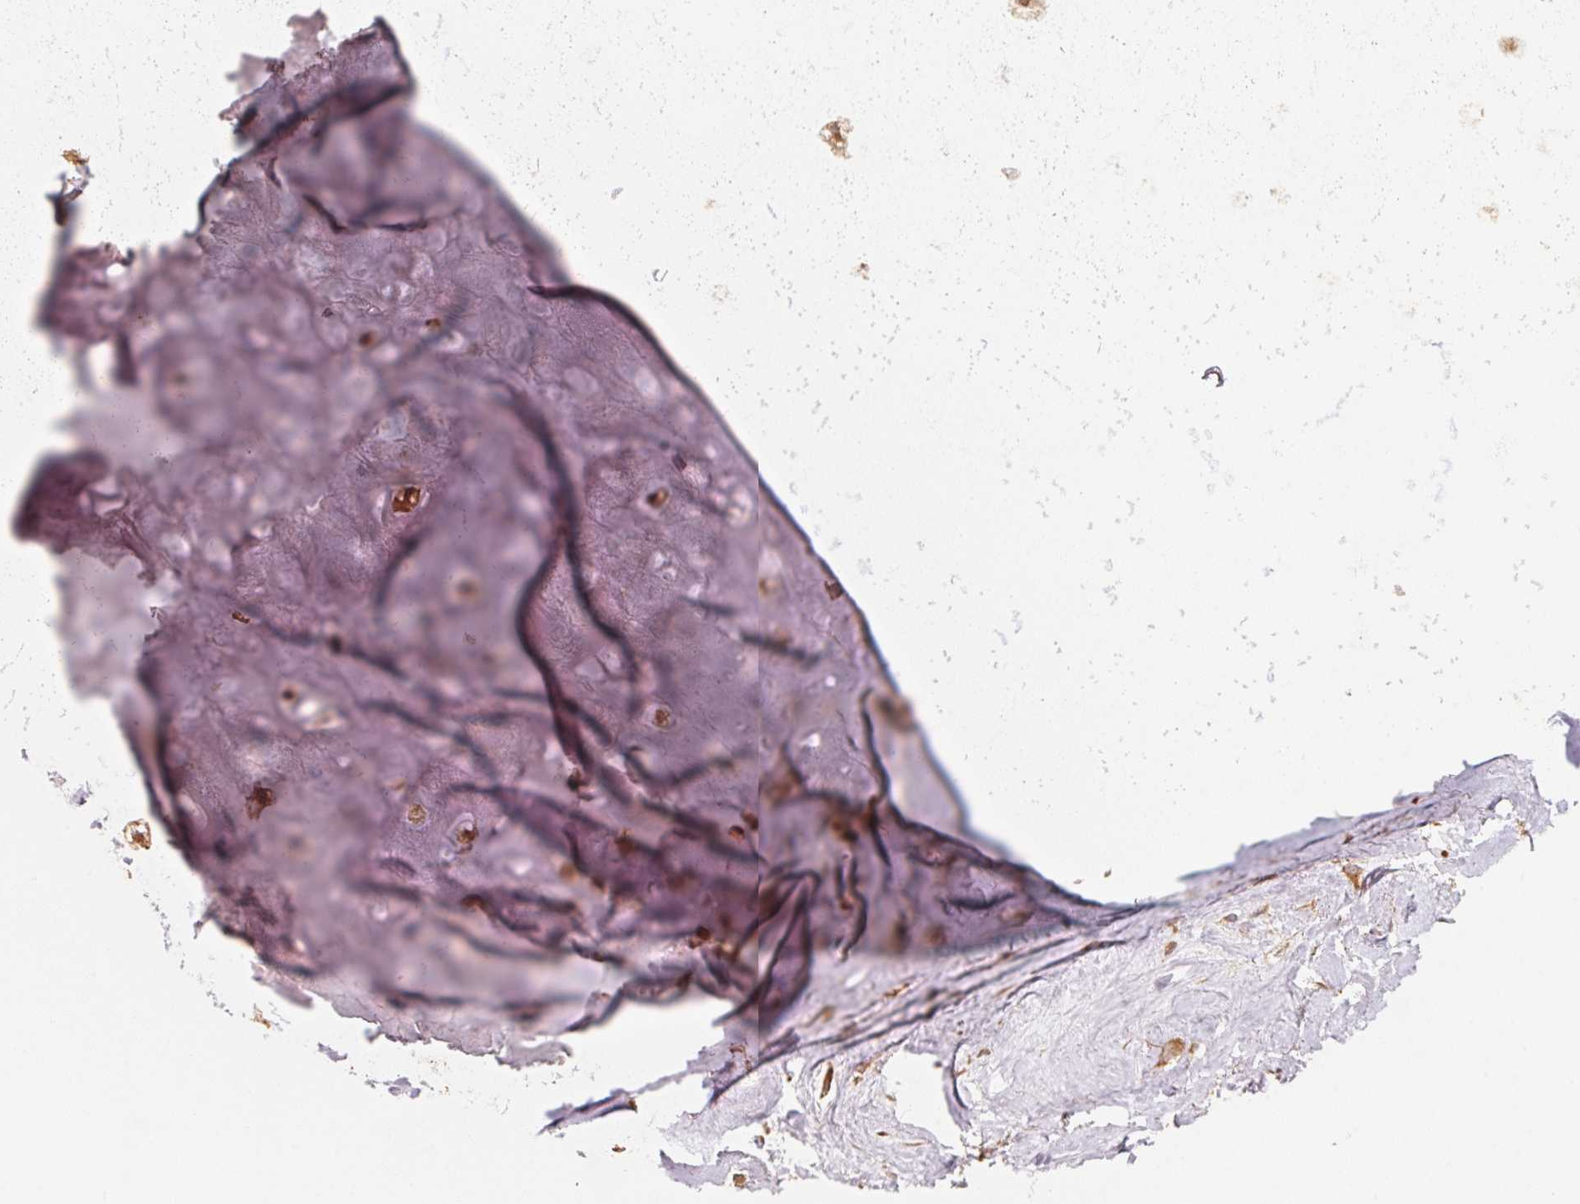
{"staining": {"intensity": "moderate", "quantity": "25%-75%", "location": "cytoplasmic/membranous"}, "tissue": "adipose tissue", "cell_type": "Adipocytes", "image_type": "normal", "snomed": [{"axis": "morphology", "description": "Normal tissue, NOS"}, {"axis": "topography", "description": "Cartilage tissue"}], "caption": "A brown stain labels moderate cytoplasmic/membranous staining of a protein in adipocytes of benign adipose tissue. (Brightfield microscopy of DAB IHC at high magnification).", "gene": "TSPAN12", "patient": {"sex": "male", "age": 57}}